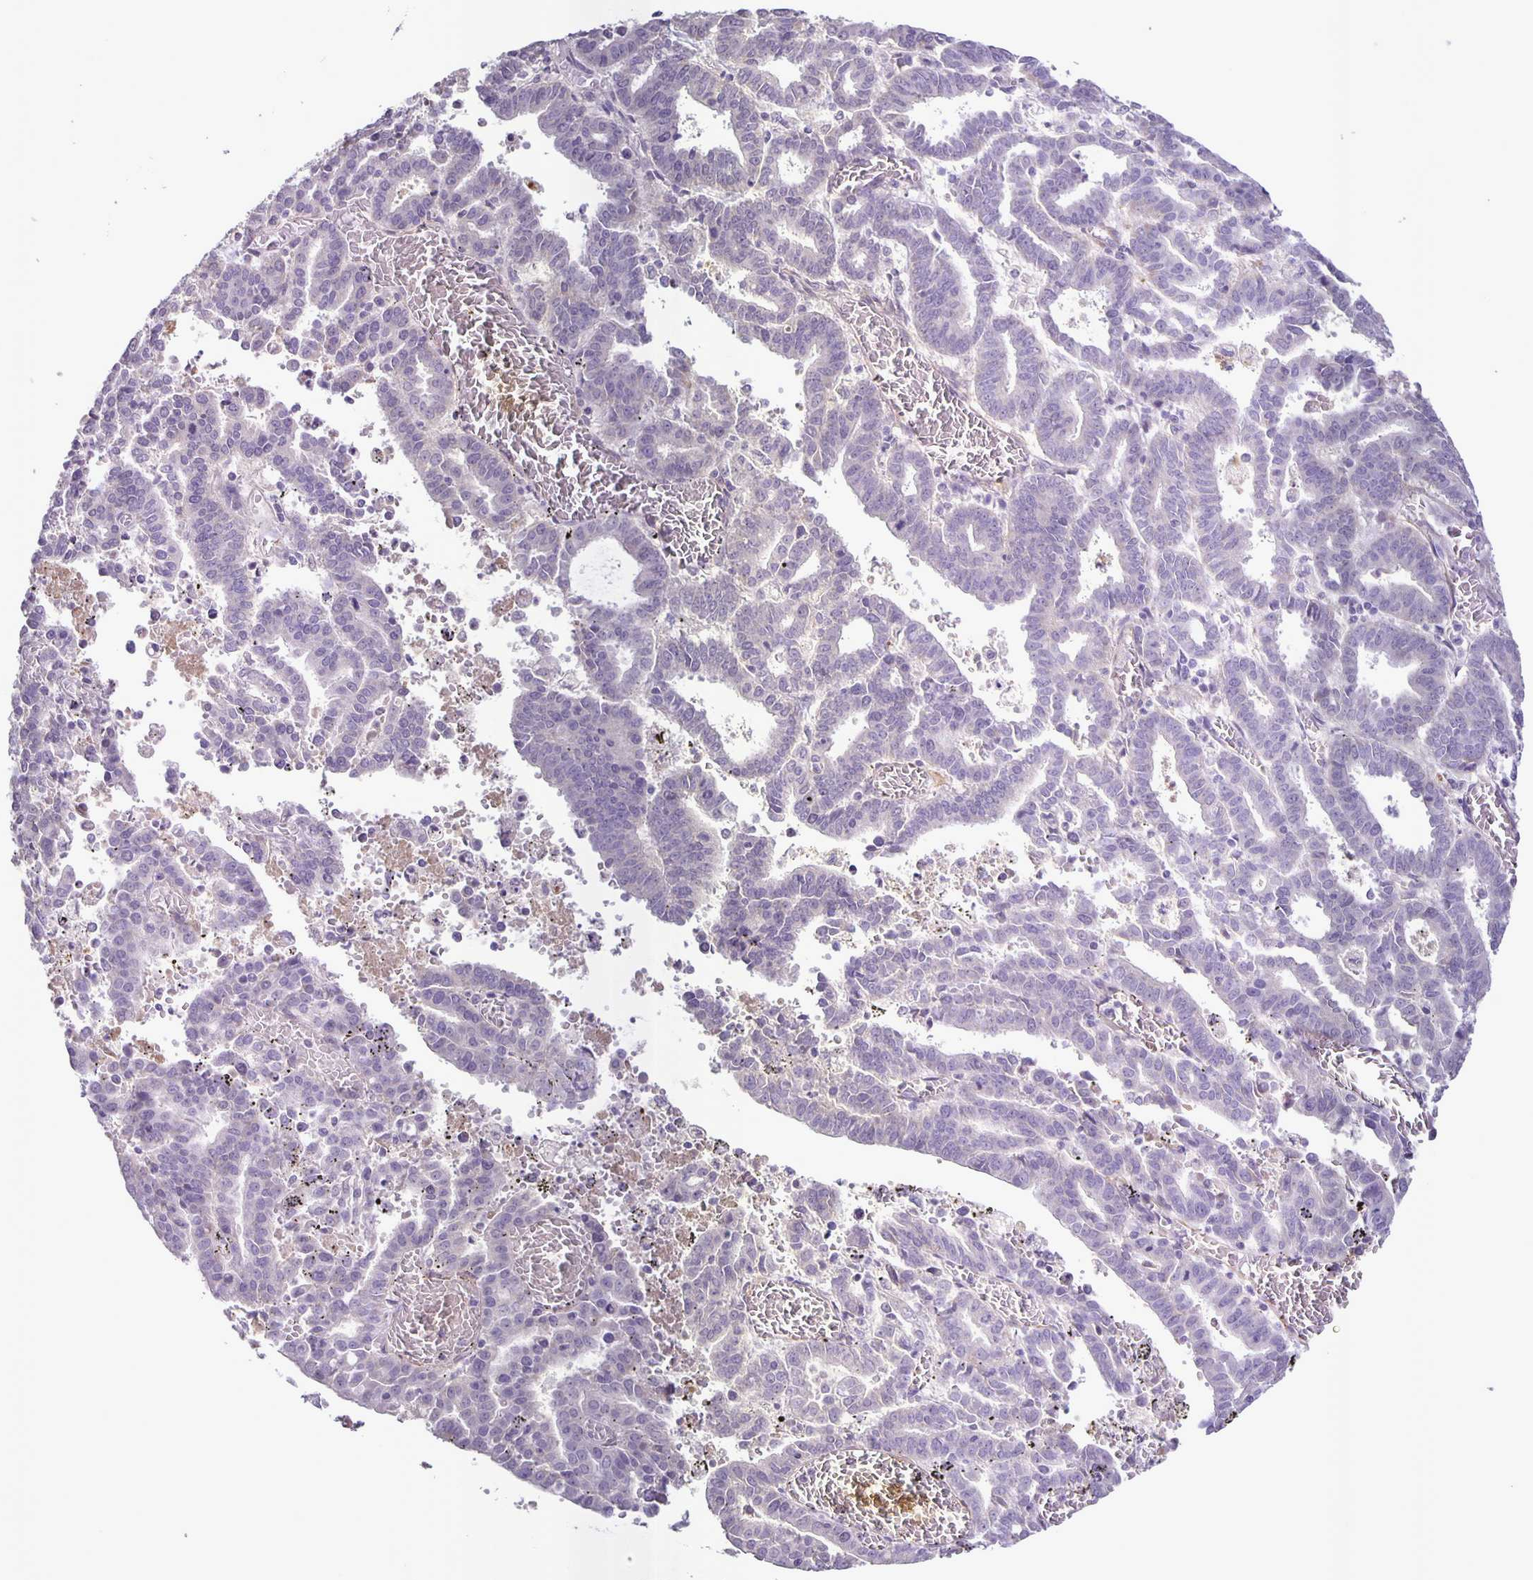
{"staining": {"intensity": "negative", "quantity": "none", "location": "none"}, "tissue": "endometrial cancer", "cell_type": "Tumor cells", "image_type": "cancer", "snomed": [{"axis": "morphology", "description": "Adenocarcinoma, NOS"}, {"axis": "topography", "description": "Uterus"}], "caption": "Human adenocarcinoma (endometrial) stained for a protein using IHC reveals no staining in tumor cells.", "gene": "SRCIN1", "patient": {"sex": "female", "age": 83}}